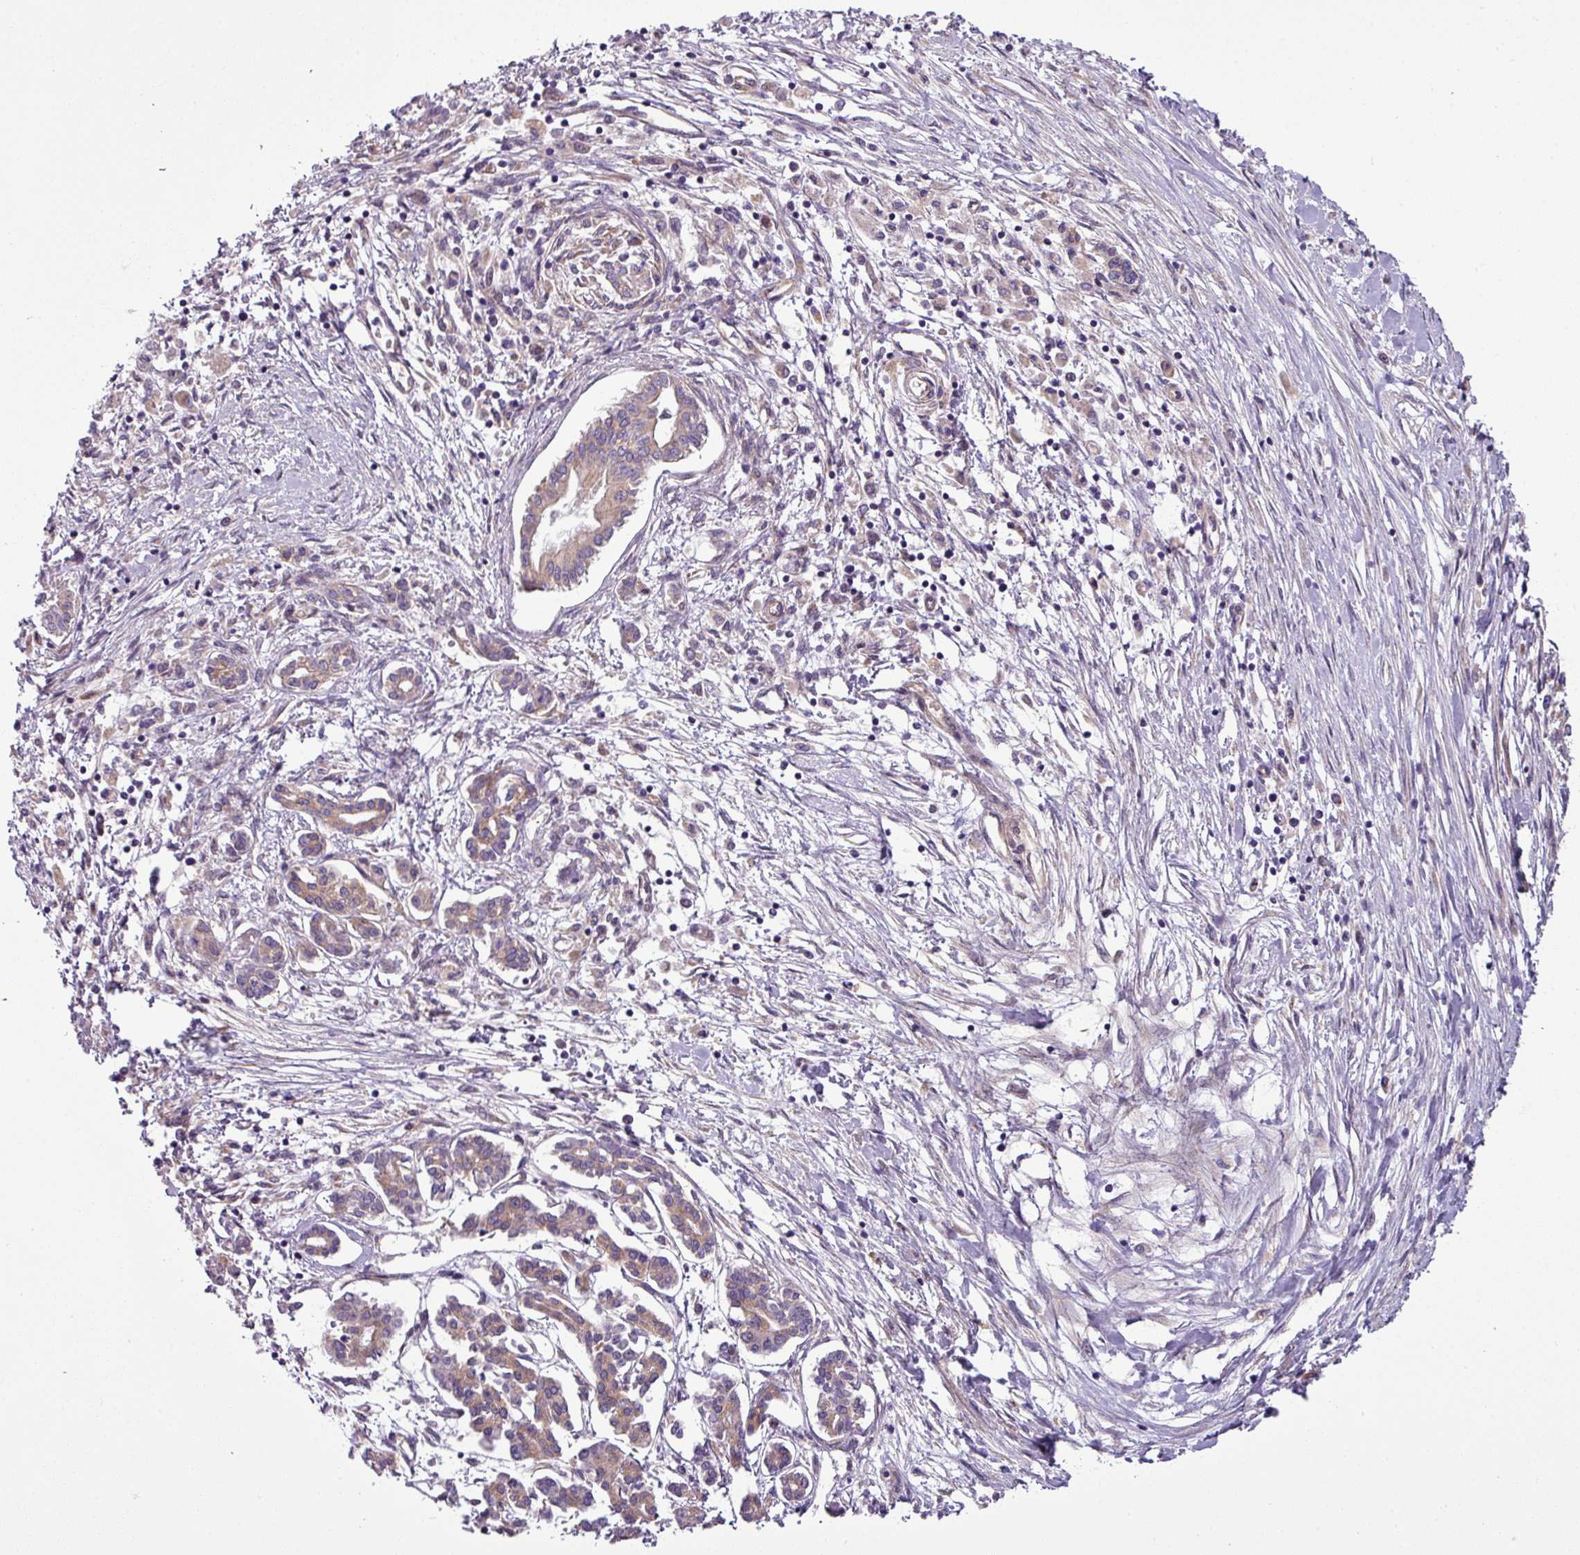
{"staining": {"intensity": "weak", "quantity": ">75%", "location": "cytoplasmic/membranous"}, "tissue": "pancreatic cancer", "cell_type": "Tumor cells", "image_type": "cancer", "snomed": [{"axis": "morphology", "description": "Adenocarcinoma, NOS"}, {"axis": "topography", "description": "Pancreas"}], "caption": "A brown stain labels weak cytoplasmic/membranous positivity of a protein in pancreatic adenocarcinoma tumor cells. The staining is performed using DAB brown chromogen to label protein expression. The nuclei are counter-stained blue using hematoxylin.", "gene": "TOR1AIP2", "patient": {"sex": "female", "age": 50}}